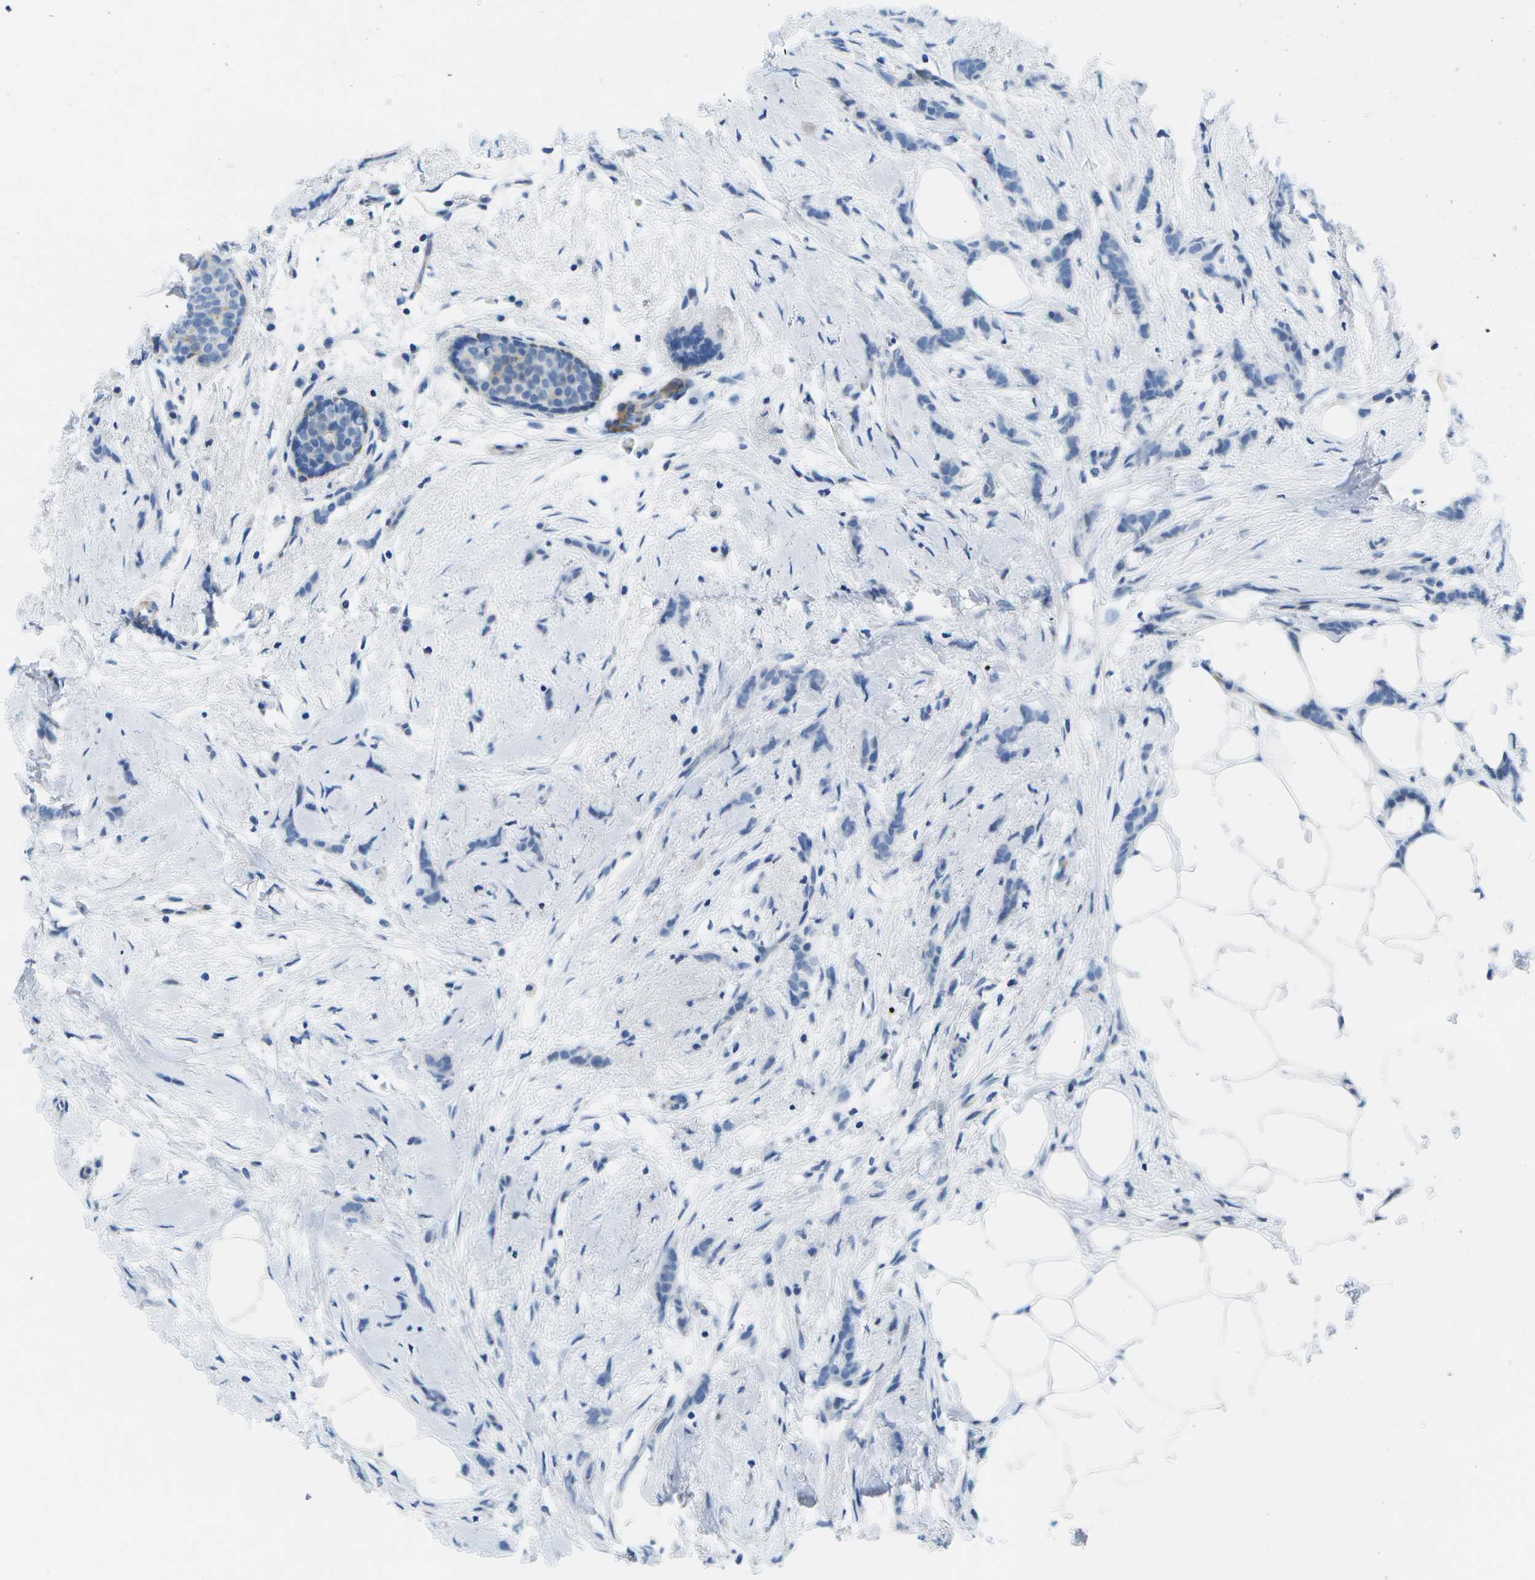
{"staining": {"intensity": "negative", "quantity": "none", "location": "none"}, "tissue": "breast cancer", "cell_type": "Tumor cells", "image_type": "cancer", "snomed": [{"axis": "morphology", "description": "Lobular carcinoma, in situ"}, {"axis": "morphology", "description": "Lobular carcinoma"}, {"axis": "topography", "description": "Breast"}], "caption": "Tumor cells are negative for protein expression in human lobular carcinoma (breast).", "gene": "ADGRG6", "patient": {"sex": "female", "age": 41}}